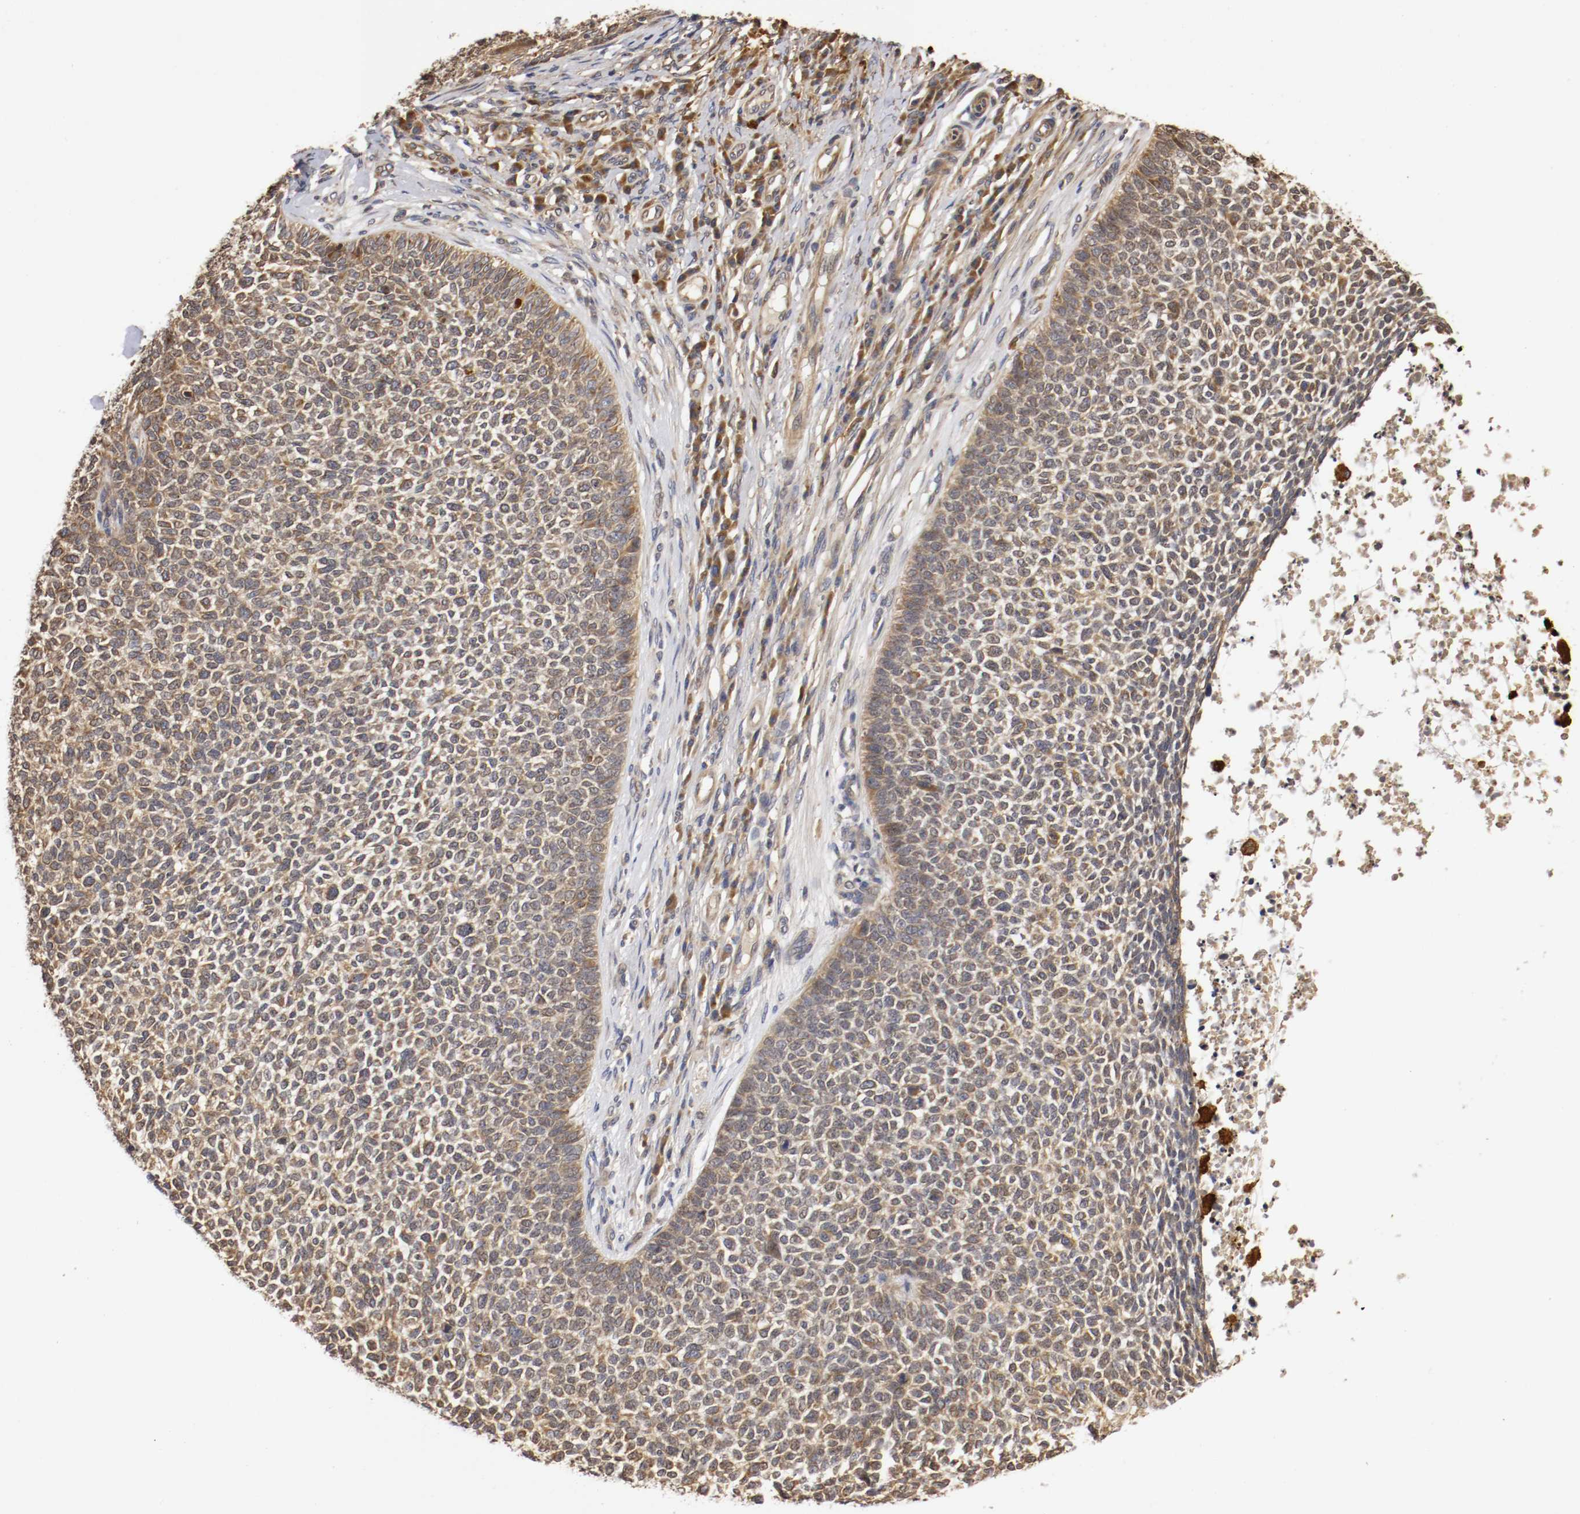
{"staining": {"intensity": "weak", "quantity": ">75%", "location": "cytoplasmic/membranous"}, "tissue": "skin cancer", "cell_type": "Tumor cells", "image_type": "cancer", "snomed": [{"axis": "morphology", "description": "Basal cell carcinoma"}, {"axis": "topography", "description": "Skin"}], "caption": "A brown stain highlights weak cytoplasmic/membranous expression of a protein in skin cancer (basal cell carcinoma) tumor cells.", "gene": "VEZT", "patient": {"sex": "female", "age": 84}}